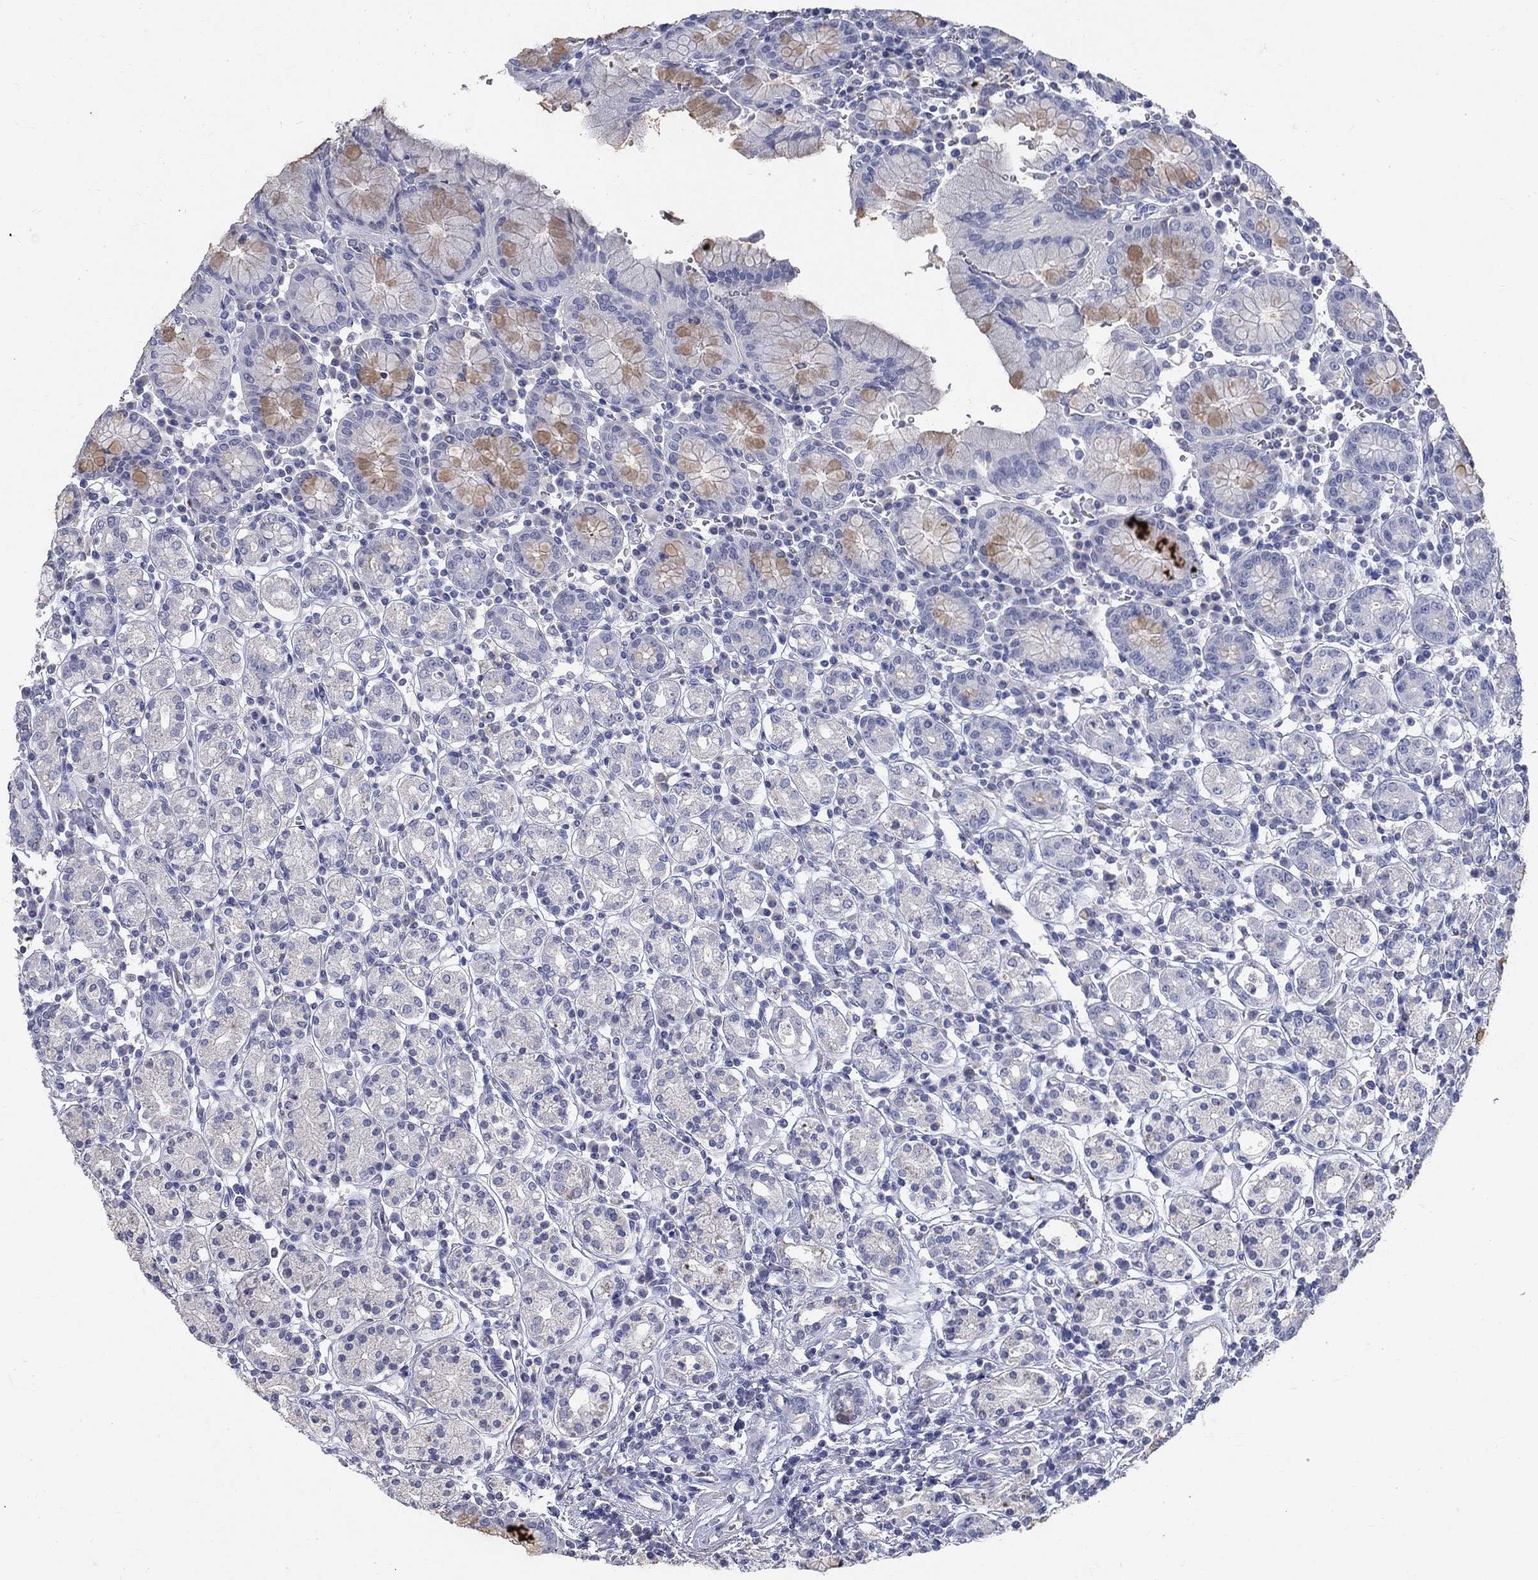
{"staining": {"intensity": "moderate", "quantity": "<25%", "location": "cytoplasmic/membranous"}, "tissue": "stomach", "cell_type": "Glandular cells", "image_type": "normal", "snomed": [{"axis": "morphology", "description": "Normal tissue, NOS"}, {"axis": "topography", "description": "Stomach, upper"}, {"axis": "topography", "description": "Stomach"}], "caption": "Immunohistochemical staining of benign human stomach exhibits moderate cytoplasmic/membranous protein staining in about <25% of glandular cells. (brown staining indicates protein expression, while blue staining denotes nuclei).", "gene": "PTH1R", "patient": {"sex": "male", "age": 62}}